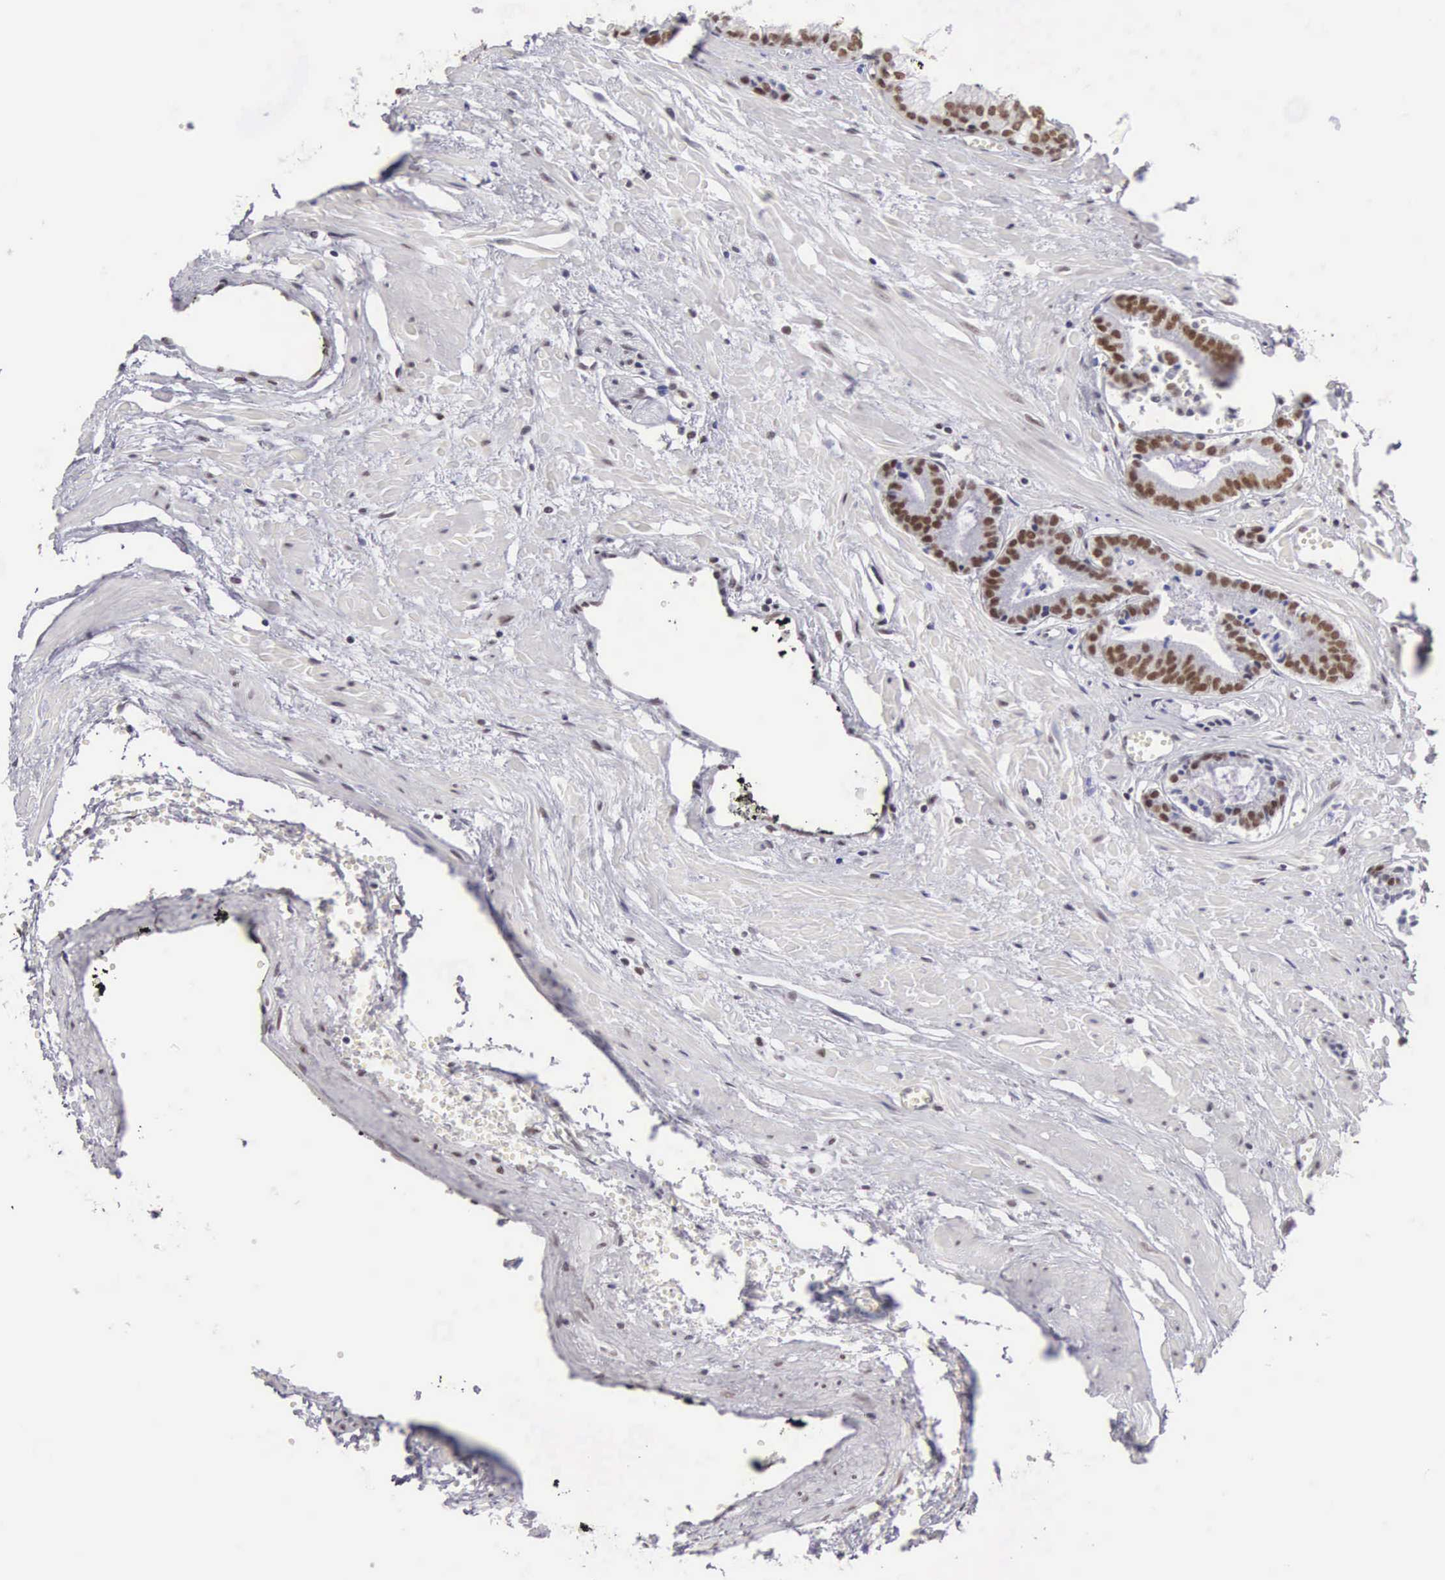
{"staining": {"intensity": "strong", "quantity": ">75%", "location": "nuclear"}, "tissue": "prostate cancer", "cell_type": "Tumor cells", "image_type": "cancer", "snomed": [{"axis": "morphology", "description": "Adenocarcinoma, High grade"}, {"axis": "topography", "description": "Prostate"}], "caption": "This is an image of immunohistochemistry staining of prostate cancer (high-grade adenocarcinoma), which shows strong positivity in the nuclear of tumor cells.", "gene": "CSTF2", "patient": {"sex": "male", "age": 56}}